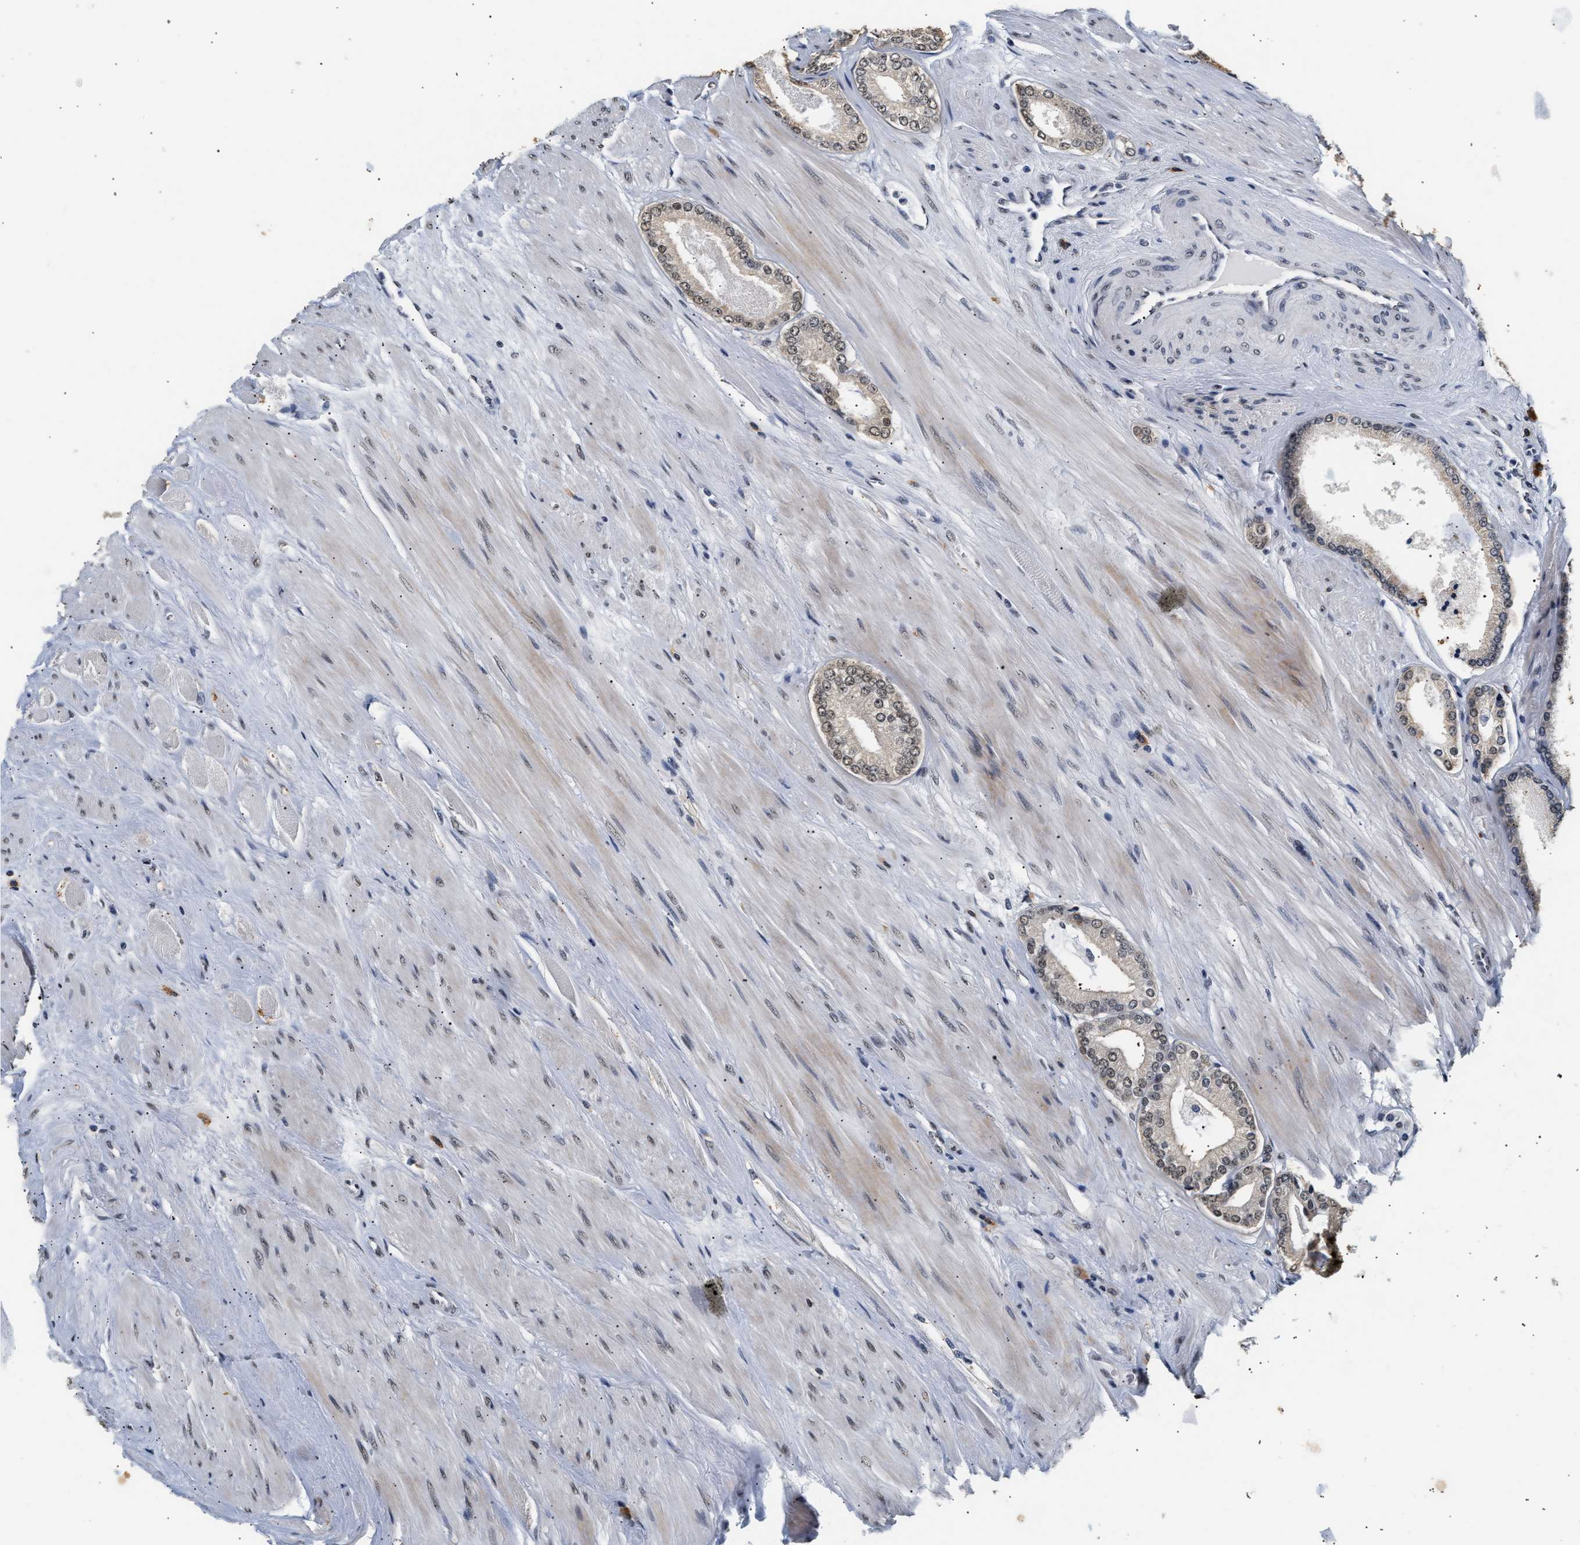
{"staining": {"intensity": "weak", "quantity": "<25%", "location": "nuclear"}, "tissue": "prostate cancer", "cell_type": "Tumor cells", "image_type": "cancer", "snomed": [{"axis": "morphology", "description": "Adenocarcinoma, High grade"}, {"axis": "topography", "description": "Prostate"}], "caption": "The image demonstrates no staining of tumor cells in high-grade adenocarcinoma (prostate). The staining was performed using DAB to visualize the protein expression in brown, while the nuclei were stained in blue with hematoxylin (Magnification: 20x).", "gene": "THOC1", "patient": {"sex": "male", "age": 61}}